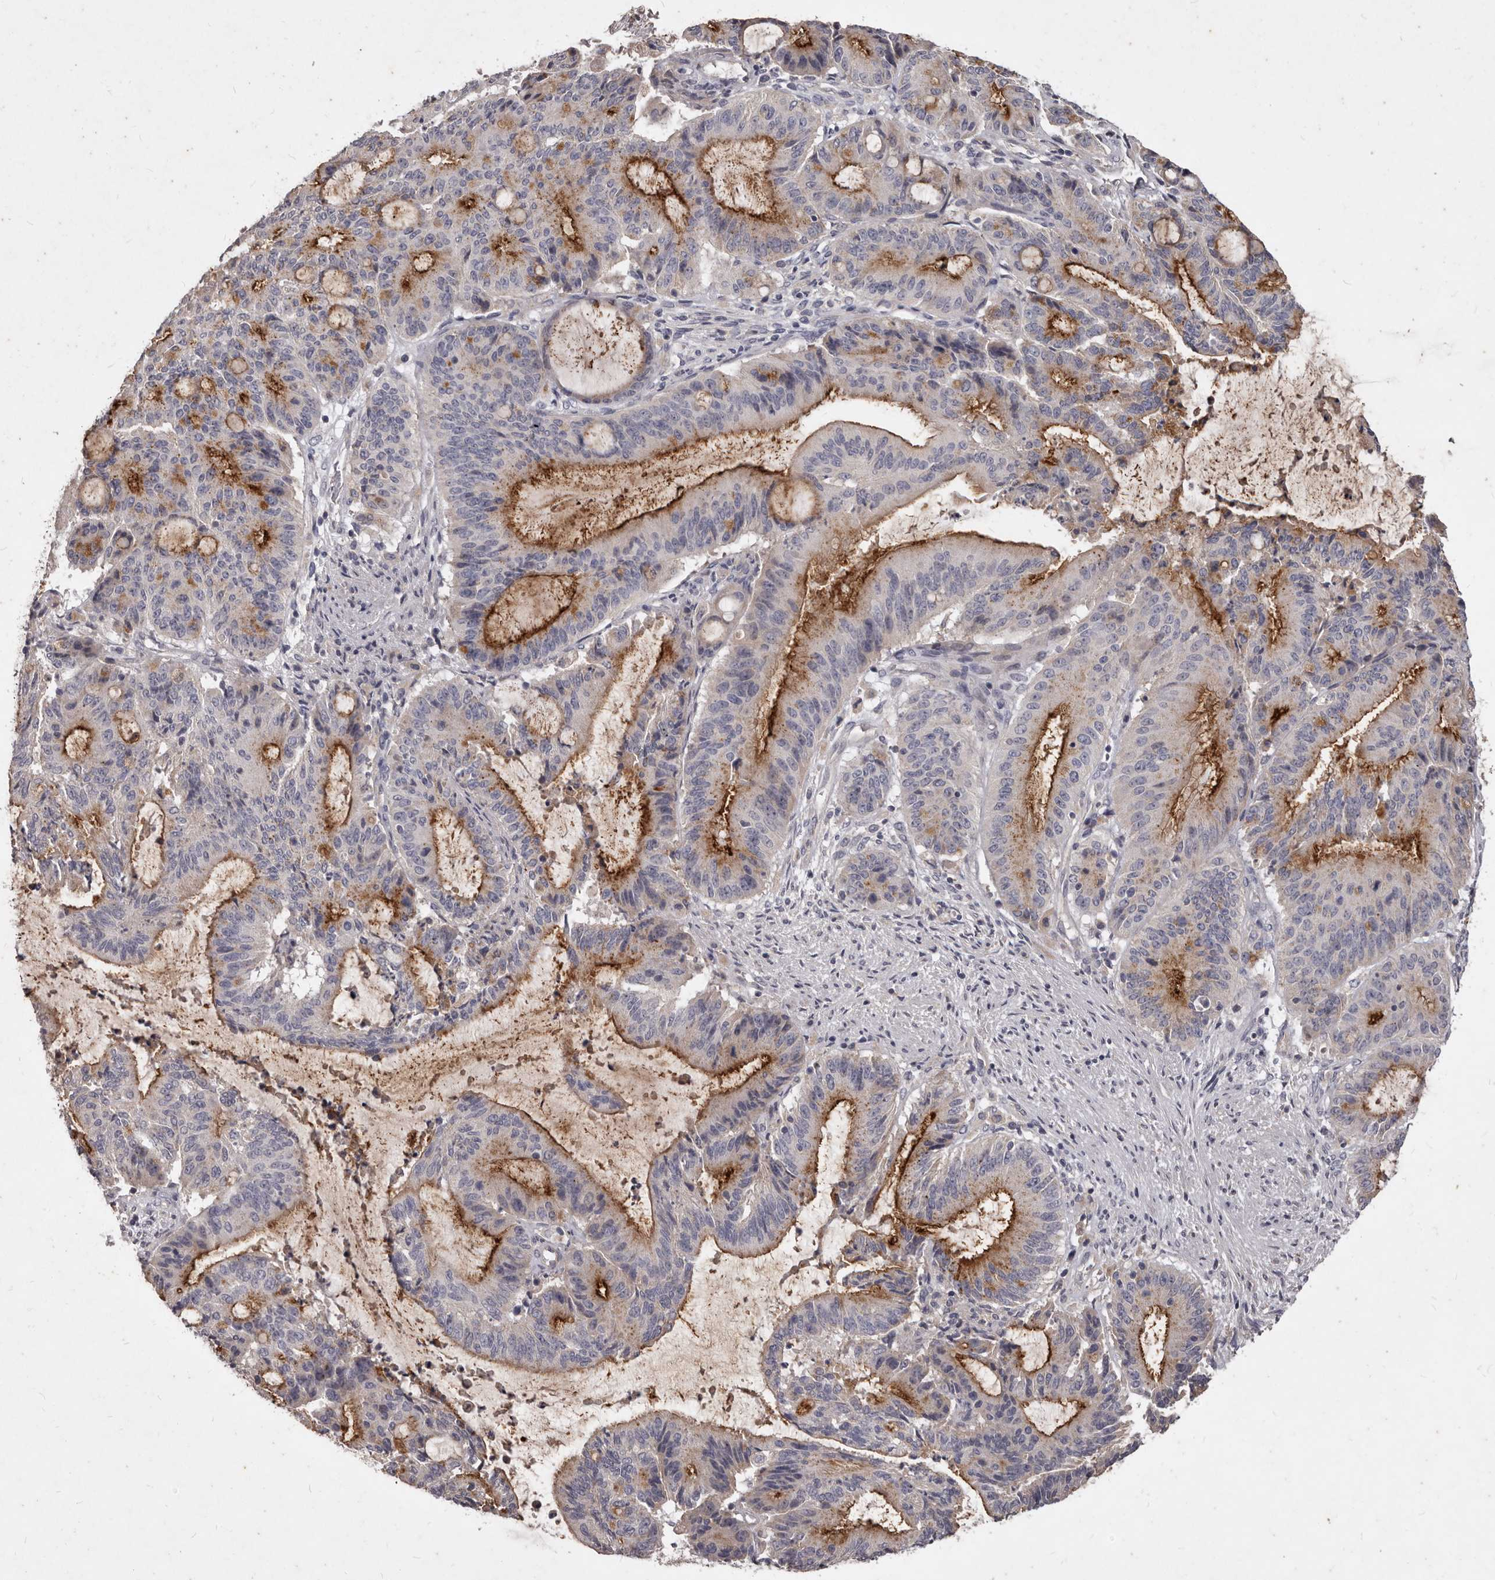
{"staining": {"intensity": "strong", "quantity": "25%-75%", "location": "cytoplasmic/membranous"}, "tissue": "liver cancer", "cell_type": "Tumor cells", "image_type": "cancer", "snomed": [{"axis": "morphology", "description": "Normal tissue, NOS"}, {"axis": "morphology", "description": "Cholangiocarcinoma"}, {"axis": "topography", "description": "Liver"}, {"axis": "topography", "description": "Peripheral nerve tissue"}], "caption": "Protein staining of liver cancer (cholangiocarcinoma) tissue shows strong cytoplasmic/membranous staining in approximately 25%-75% of tumor cells. (brown staining indicates protein expression, while blue staining denotes nuclei).", "gene": "GPRC5C", "patient": {"sex": "female", "age": 73}}